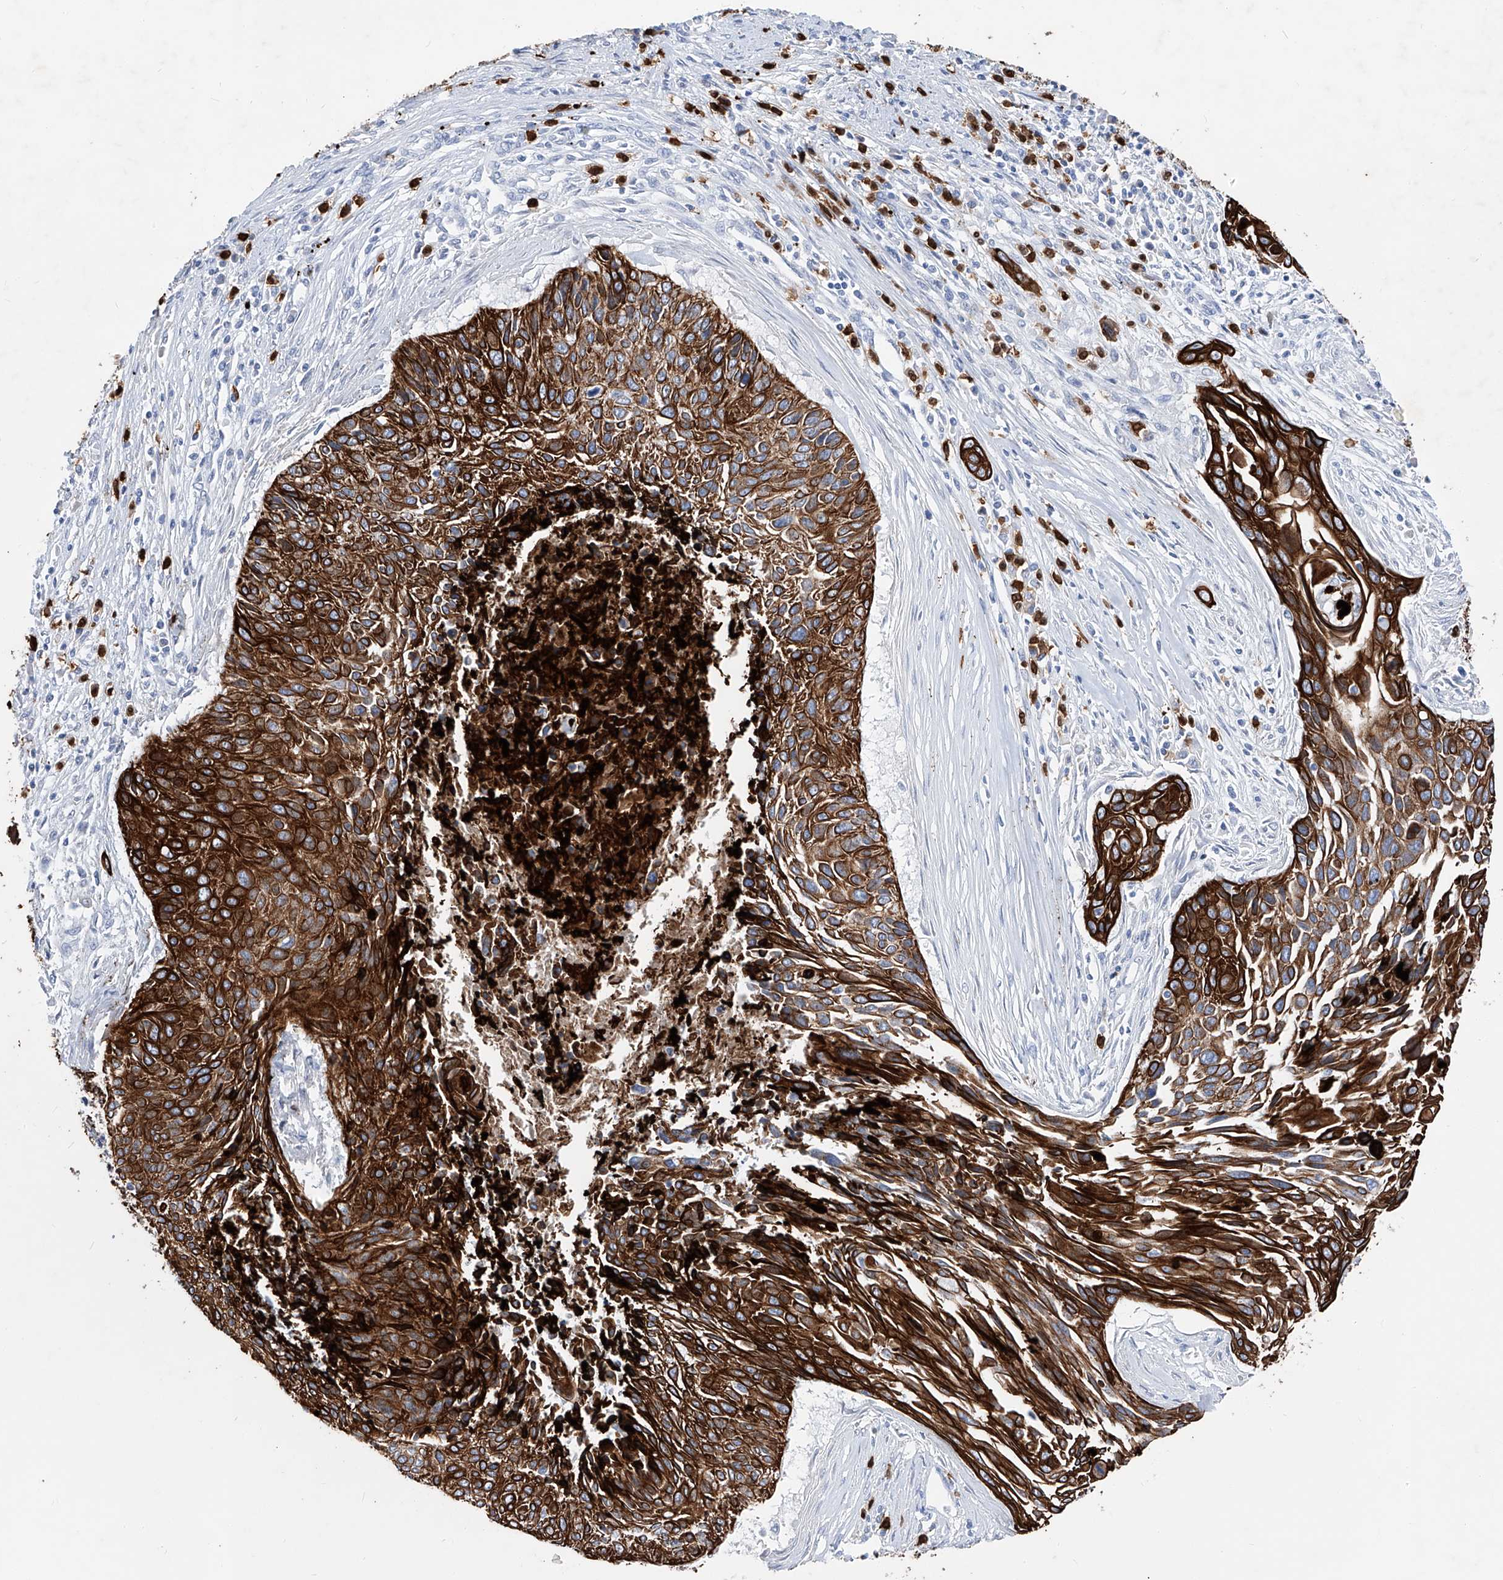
{"staining": {"intensity": "strong", "quantity": ">75%", "location": "cytoplasmic/membranous"}, "tissue": "cervical cancer", "cell_type": "Tumor cells", "image_type": "cancer", "snomed": [{"axis": "morphology", "description": "Squamous cell carcinoma, NOS"}, {"axis": "topography", "description": "Cervix"}], "caption": "Cervical squamous cell carcinoma stained with DAB immunohistochemistry (IHC) displays high levels of strong cytoplasmic/membranous positivity in approximately >75% of tumor cells.", "gene": "FRS3", "patient": {"sex": "female", "age": 55}}